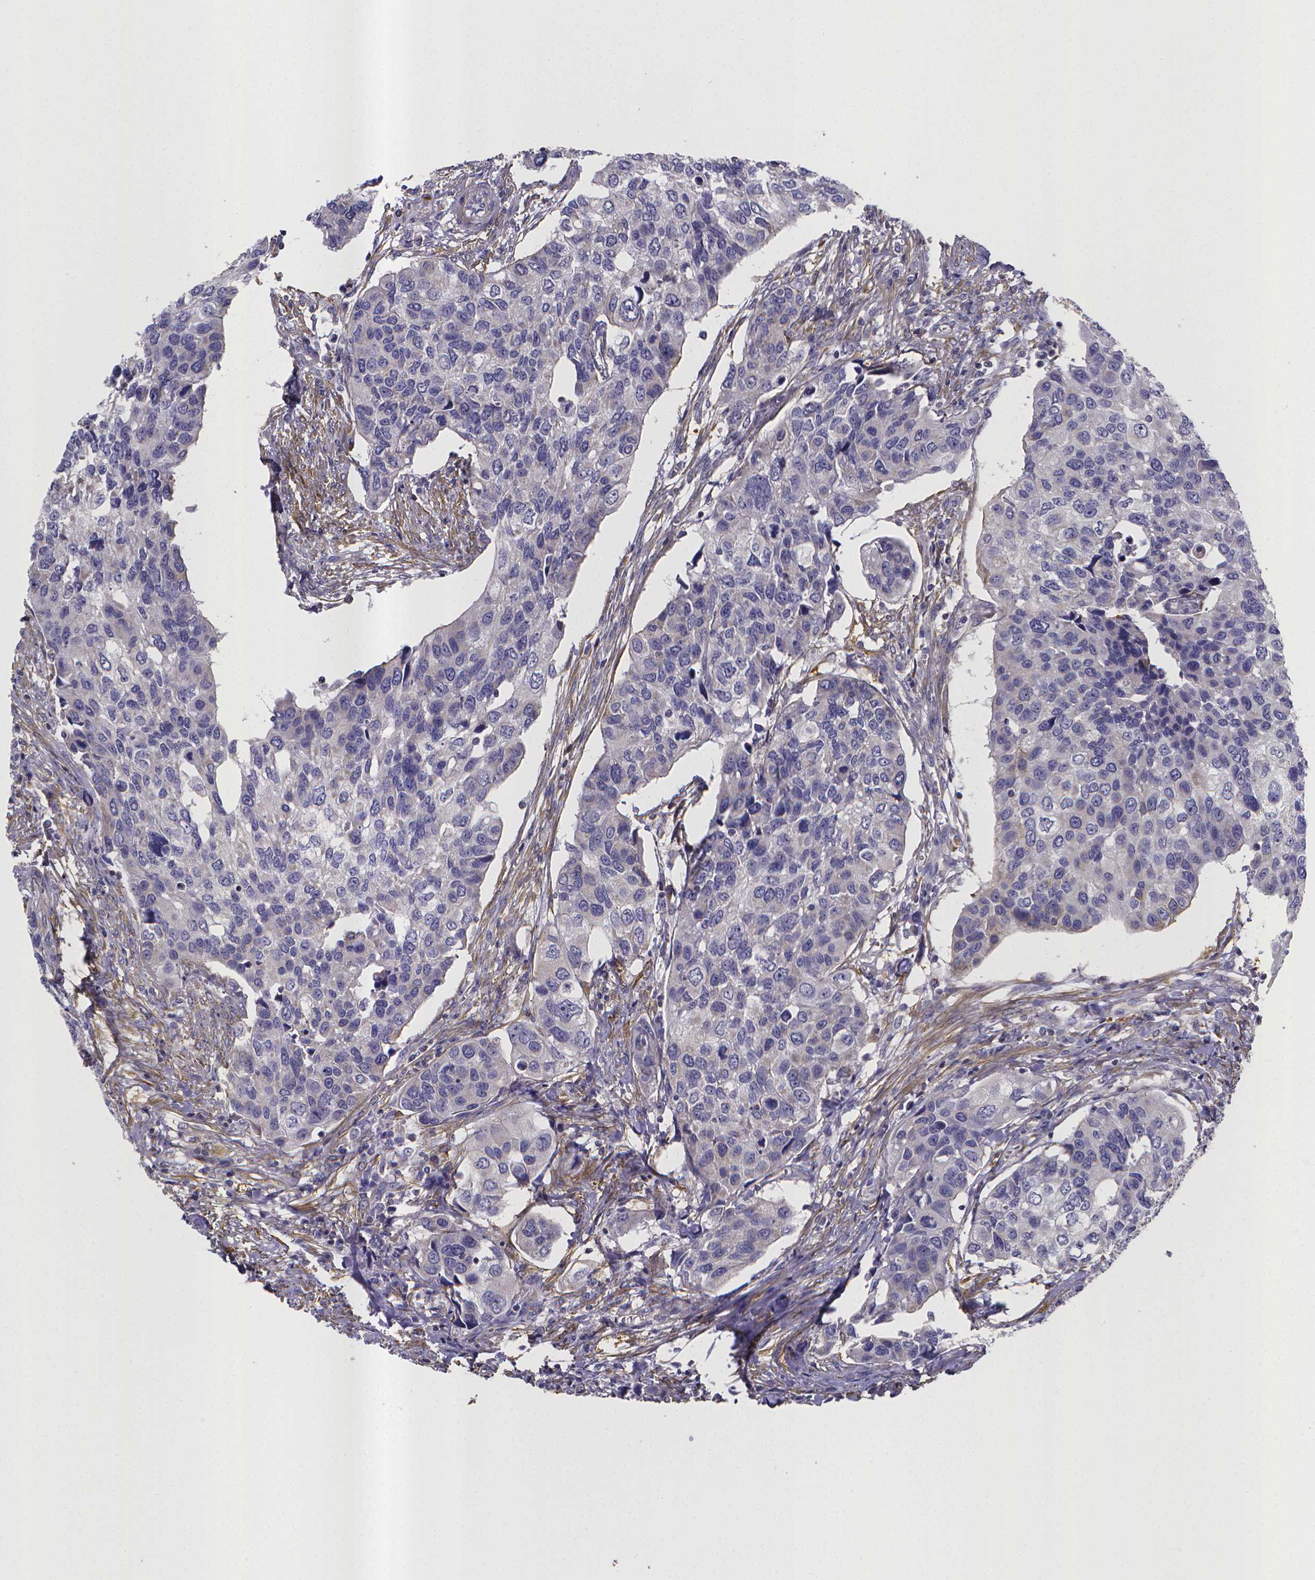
{"staining": {"intensity": "negative", "quantity": "none", "location": "none"}, "tissue": "urothelial cancer", "cell_type": "Tumor cells", "image_type": "cancer", "snomed": [{"axis": "morphology", "description": "Urothelial carcinoma, High grade"}, {"axis": "topography", "description": "Urinary bladder"}], "caption": "This is an immunohistochemistry image of human urothelial cancer. There is no expression in tumor cells.", "gene": "RERG", "patient": {"sex": "male", "age": 60}}